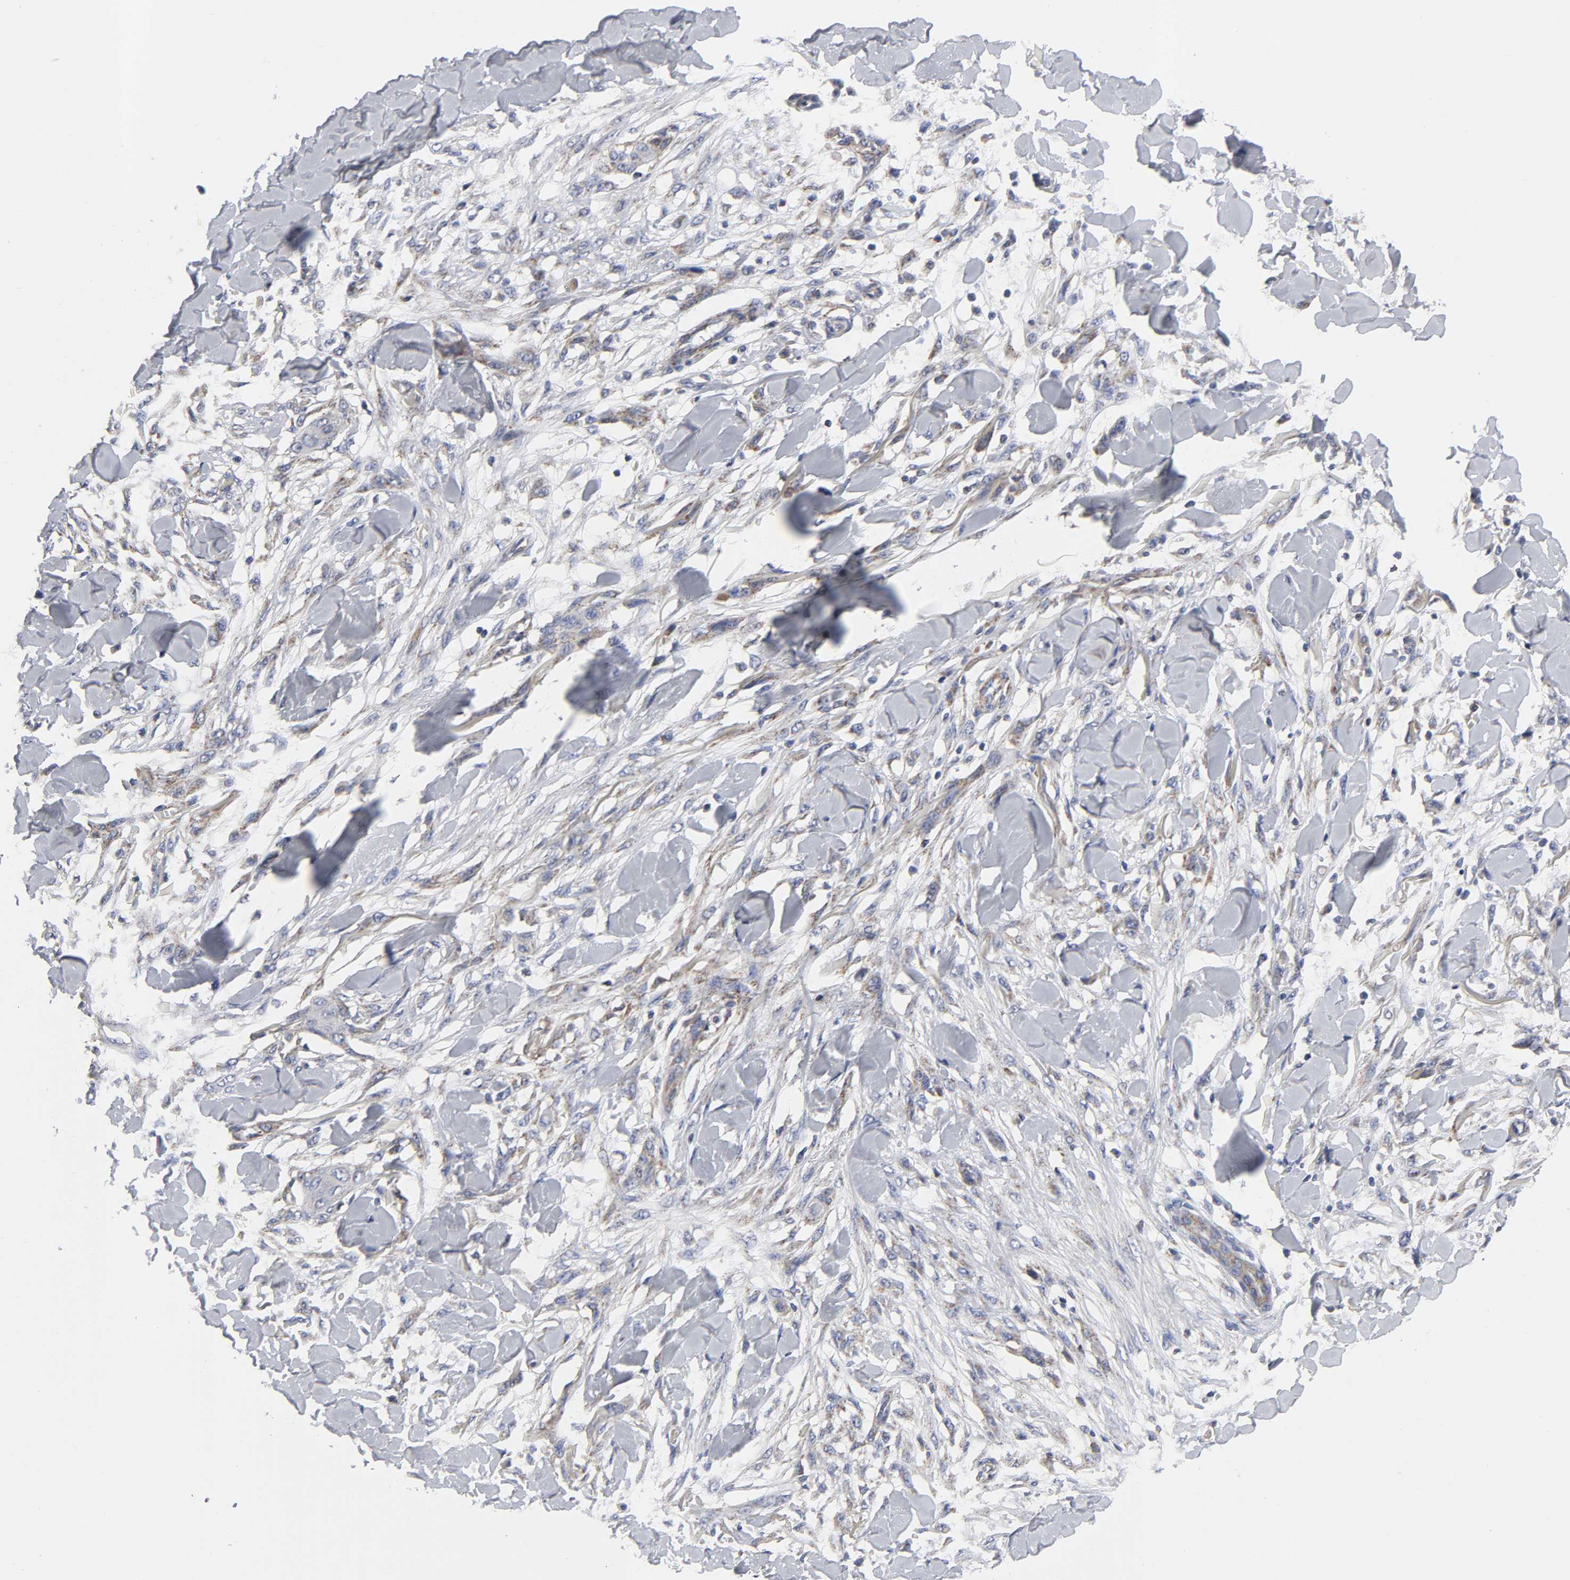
{"staining": {"intensity": "weak", "quantity": "<25%", "location": "cytoplasmic/membranous"}, "tissue": "skin cancer", "cell_type": "Tumor cells", "image_type": "cancer", "snomed": [{"axis": "morphology", "description": "Normal tissue, NOS"}, {"axis": "morphology", "description": "Squamous cell carcinoma, NOS"}, {"axis": "topography", "description": "Skin"}], "caption": "The IHC histopathology image has no significant staining in tumor cells of skin cancer (squamous cell carcinoma) tissue.", "gene": "AOPEP", "patient": {"sex": "female", "age": 59}}